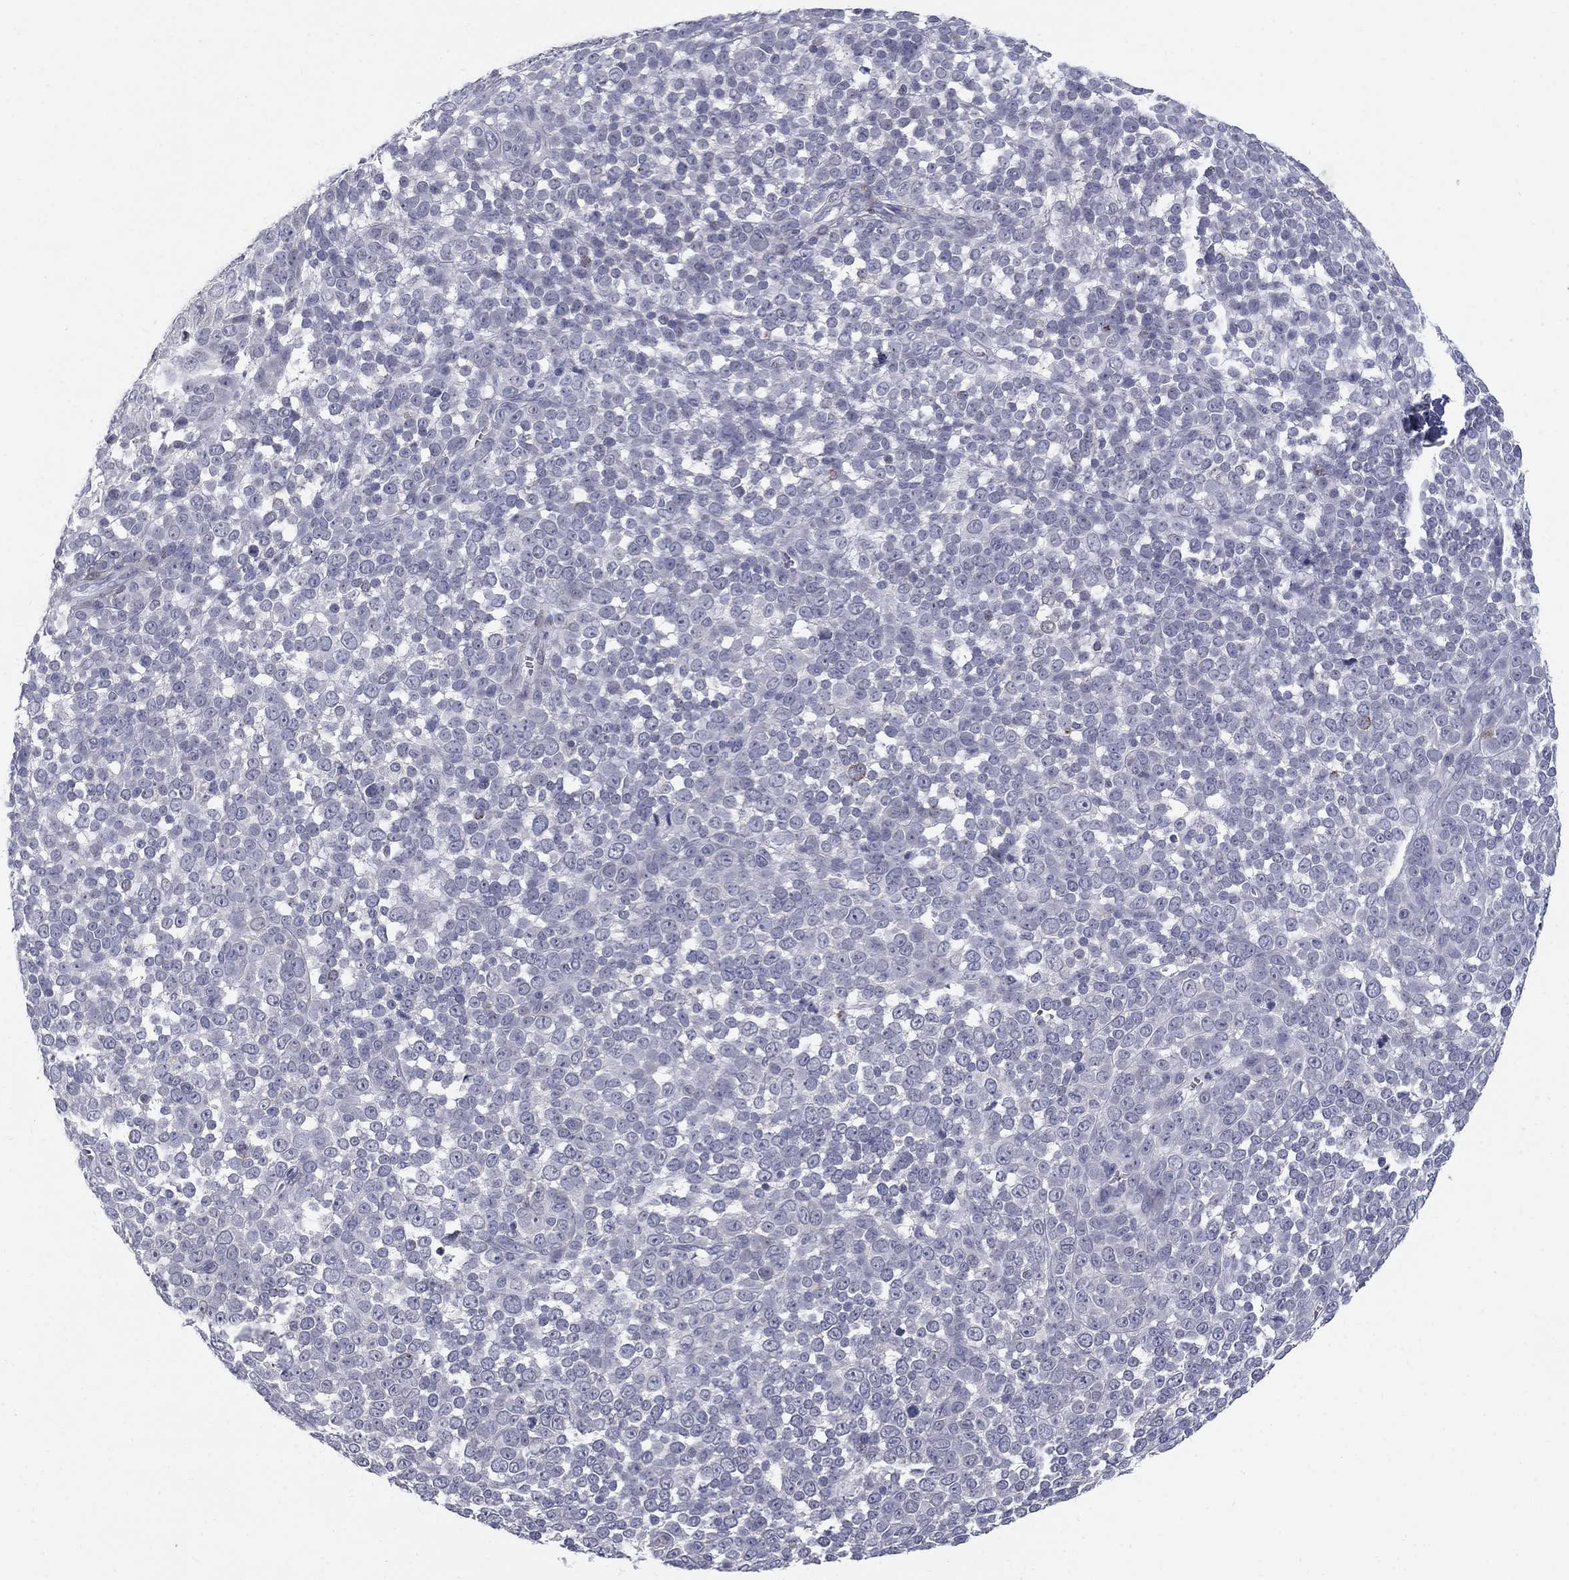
{"staining": {"intensity": "negative", "quantity": "none", "location": "none"}, "tissue": "melanoma", "cell_type": "Tumor cells", "image_type": "cancer", "snomed": [{"axis": "morphology", "description": "Malignant melanoma, NOS"}, {"axis": "topography", "description": "Skin"}], "caption": "Tumor cells are negative for brown protein staining in melanoma. (Stains: DAB immunohistochemistry (IHC) with hematoxylin counter stain, Microscopy: brightfield microscopy at high magnification).", "gene": "NTRK2", "patient": {"sex": "female", "age": 95}}